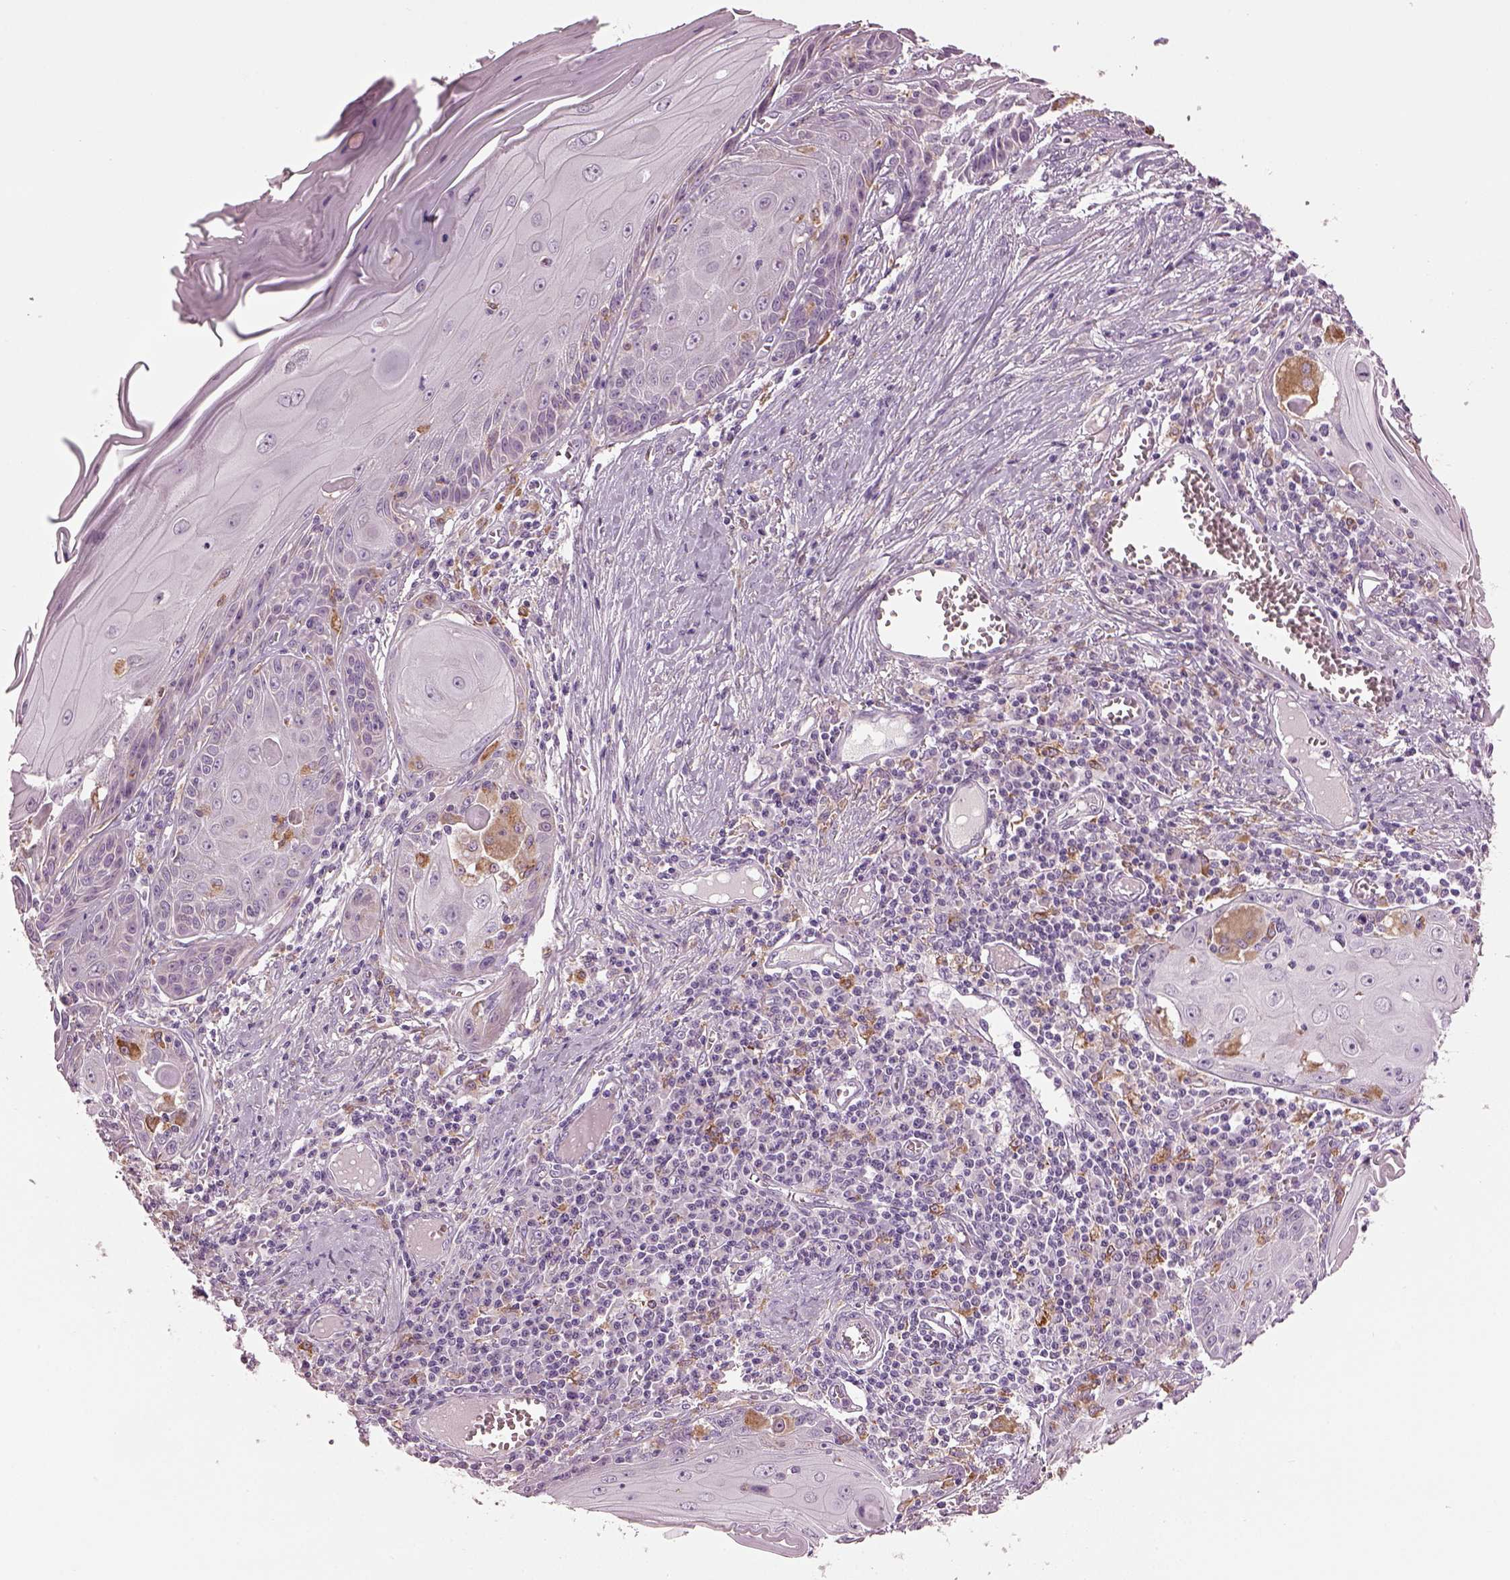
{"staining": {"intensity": "negative", "quantity": "none", "location": "none"}, "tissue": "skin cancer", "cell_type": "Tumor cells", "image_type": "cancer", "snomed": [{"axis": "morphology", "description": "Squamous cell carcinoma, NOS"}, {"axis": "topography", "description": "Skin"}, {"axis": "topography", "description": "Vulva"}], "caption": "Immunohistochemistry photomicrograph of neoplastic tissue: human skin cancer (squamous cell carcinoma) stained with DAB shows no significant protein expression in tumor cells.", "gene": "TMEM231", "patient": {"sex": "female", "age": 85}}